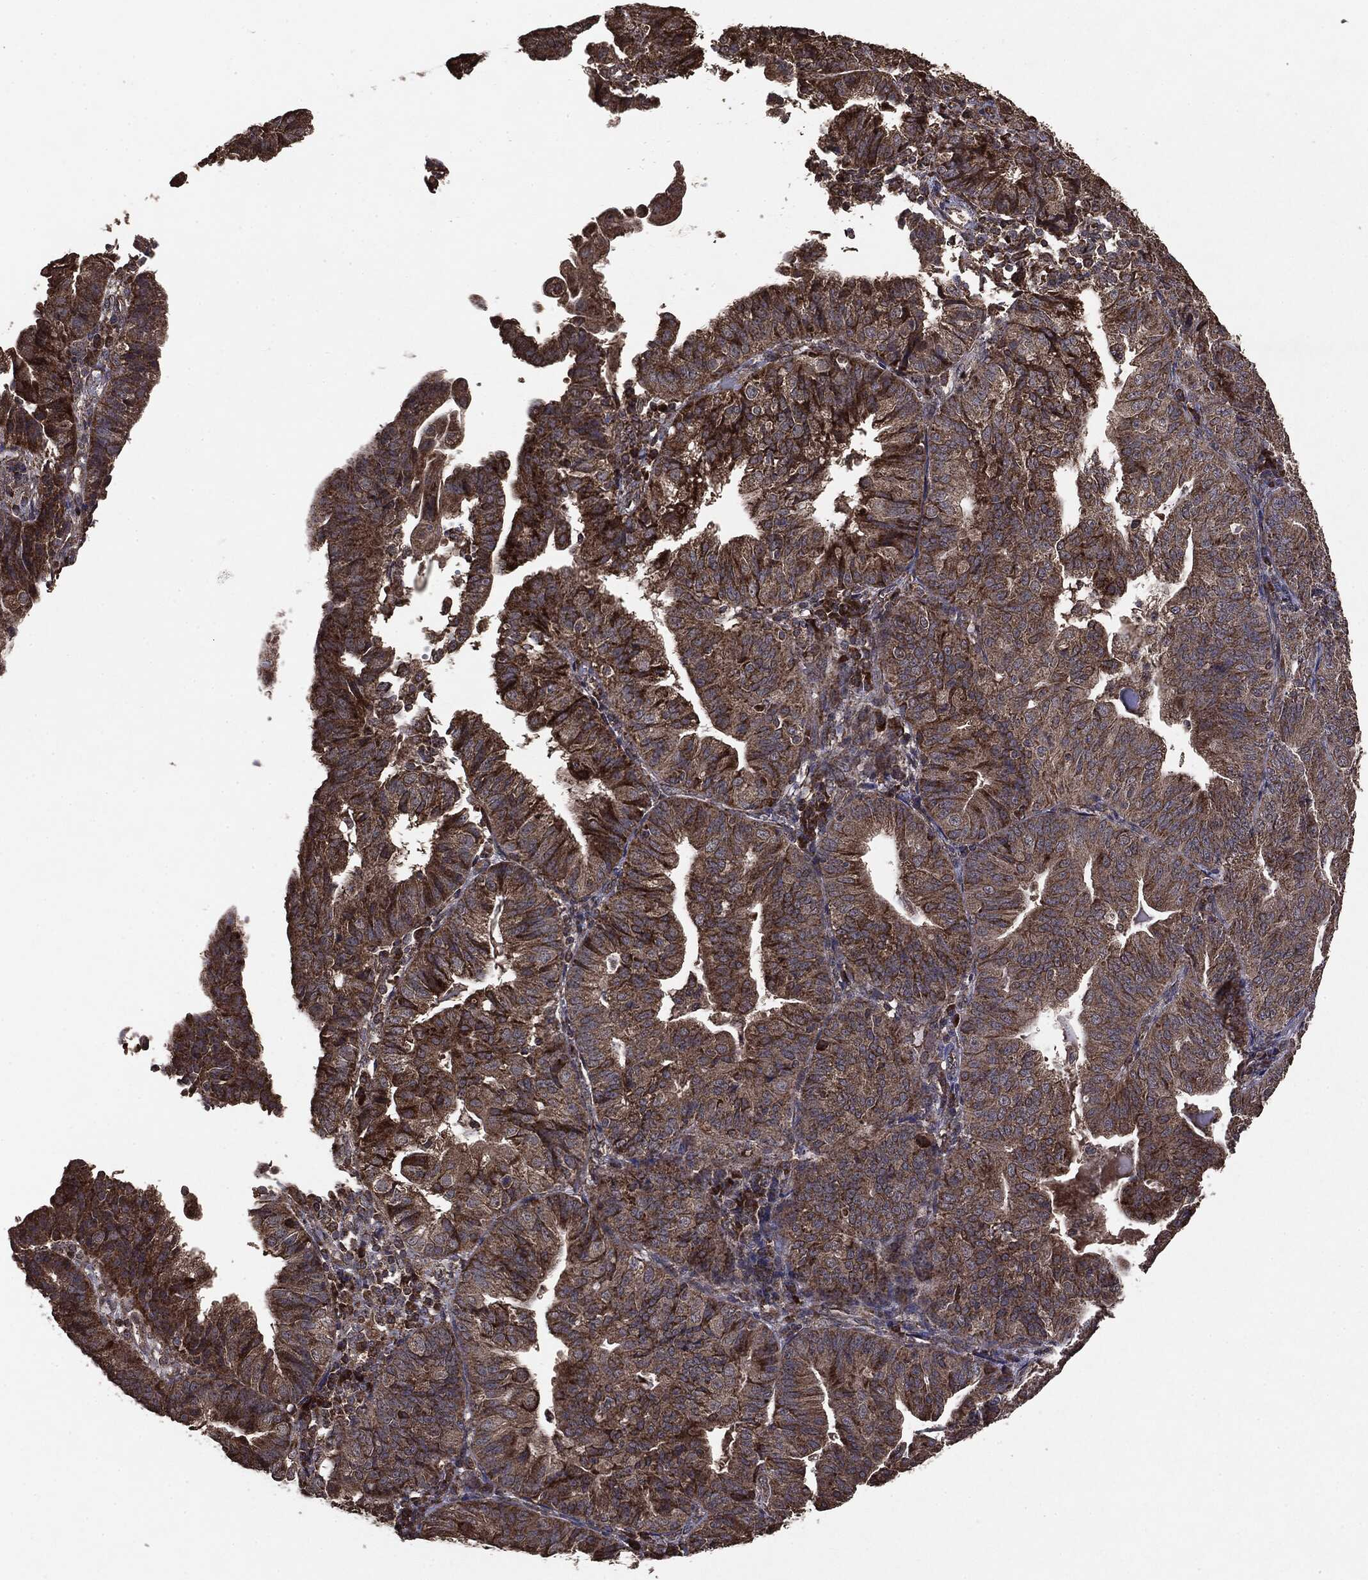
{"staining": {"intensity": "strong", "quantity": ">75%", "location": "cytoplasmic/membranous"}, "tissue": "endometrial cancer", "cell_type": "Tumor cells", "image_type": "cancer", "snomed": [{"axis": "morphology", "description": "Adenocarcinoma, NOS"}, {"axis": "topography", "description": "Endometrium"}], "caption": "Tumor cells reveal strong cytoplasmic/membranous staining in about >75% of cells in endometrial cancer (adenocarcinoma). The staining was performed using DAB to visualize the protein expression in brown, while the nuclei were stained in blue with hematoxylin (Magnification: 20x).", "gene": "MTOR", "patient": {"sex": "female", "age": 56}}